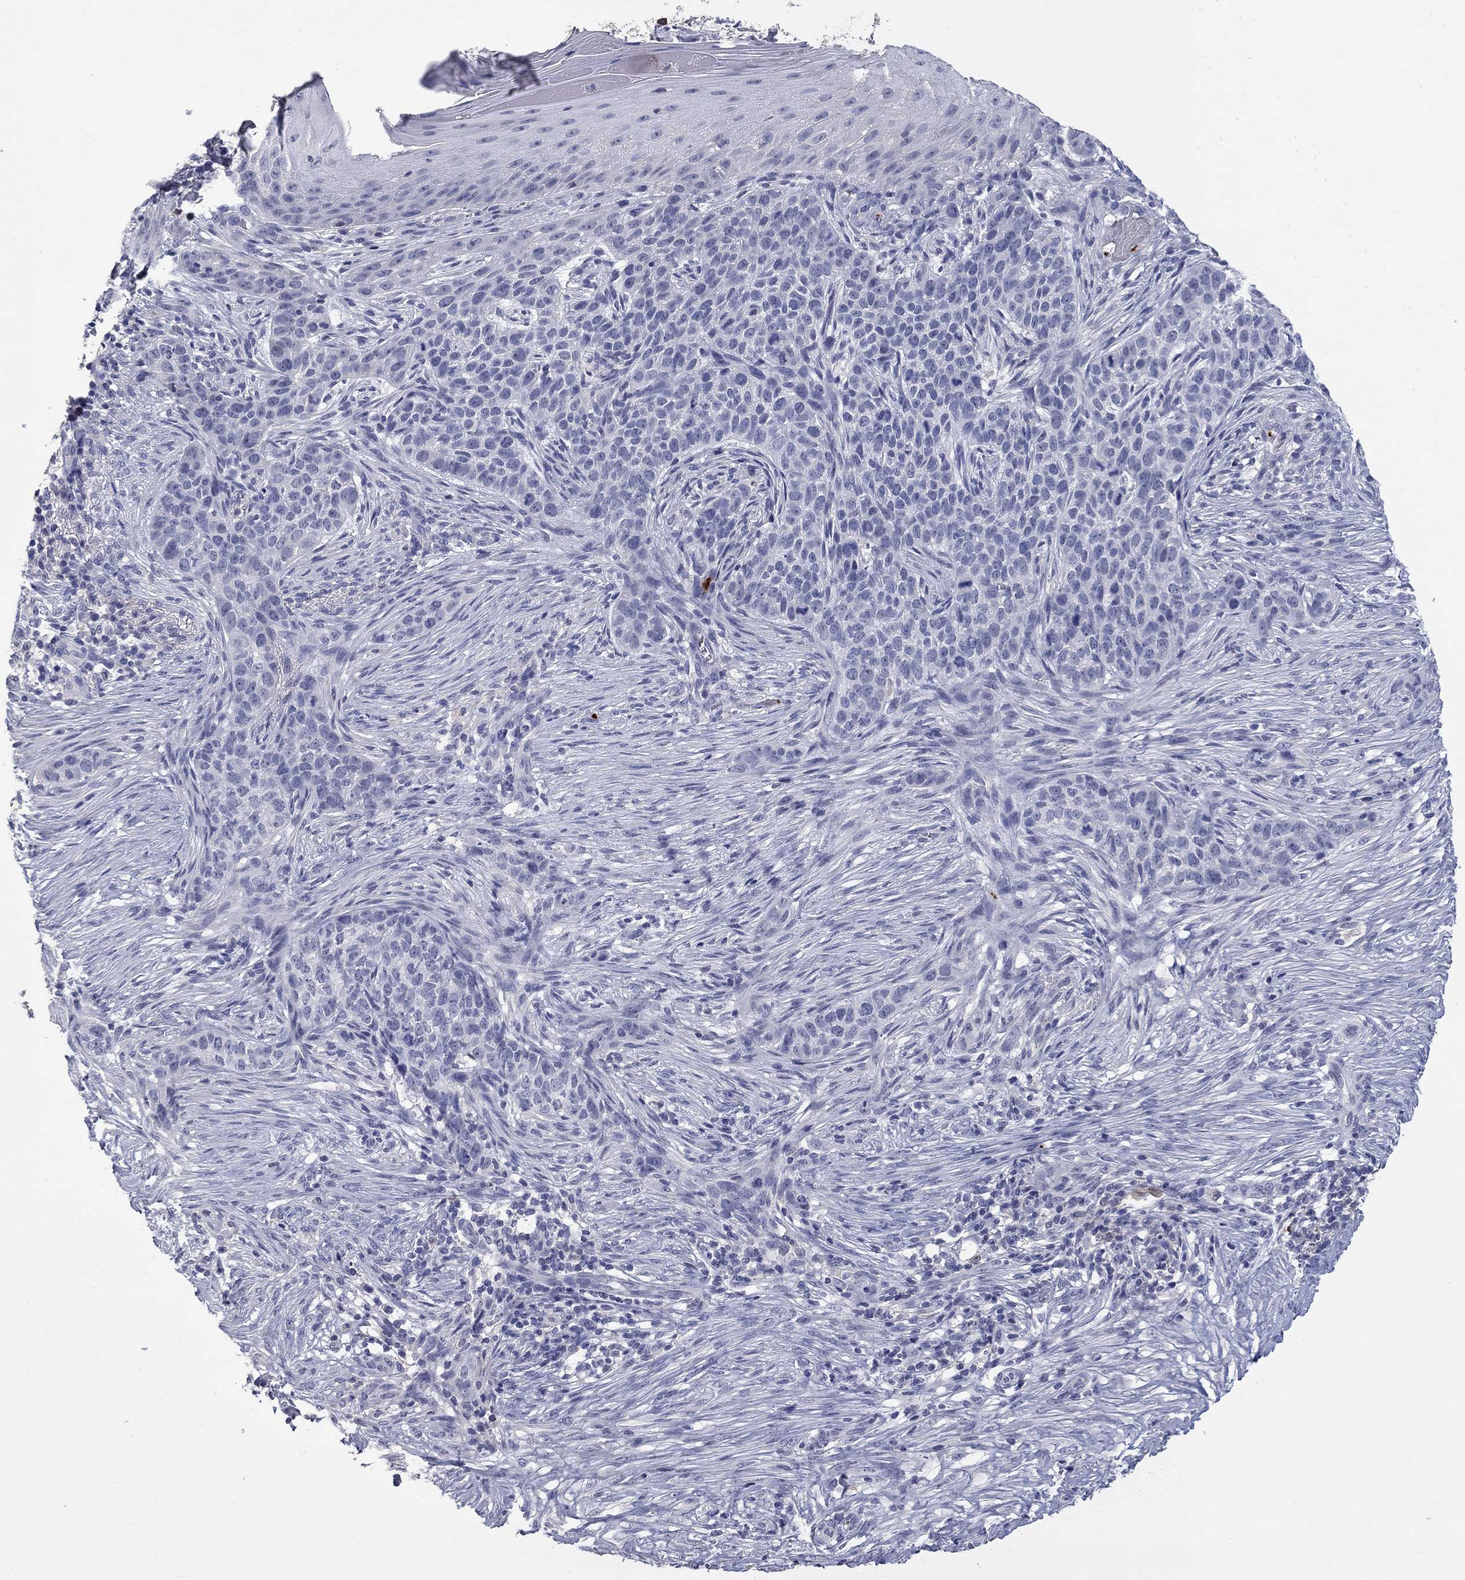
{"staining": {"intensity": "negative", "quantity": "none", "location": "none"}, "tissue": "skin cancer", "cell_type": "Tumor cells", "image_type": "cancer", "snomed": [{"axis": "morphology", "description": "Squamous cell carcinoma, NOS"}, {"axis": "topography", "description": "Skin"}], "caption": "The immunohistochemistry (IHC) photomicrograph has no significant staining in tumor cells of skin cancer tissue.", "gene": "PLEK", "patient": {"sex": "male", "age": 88}}